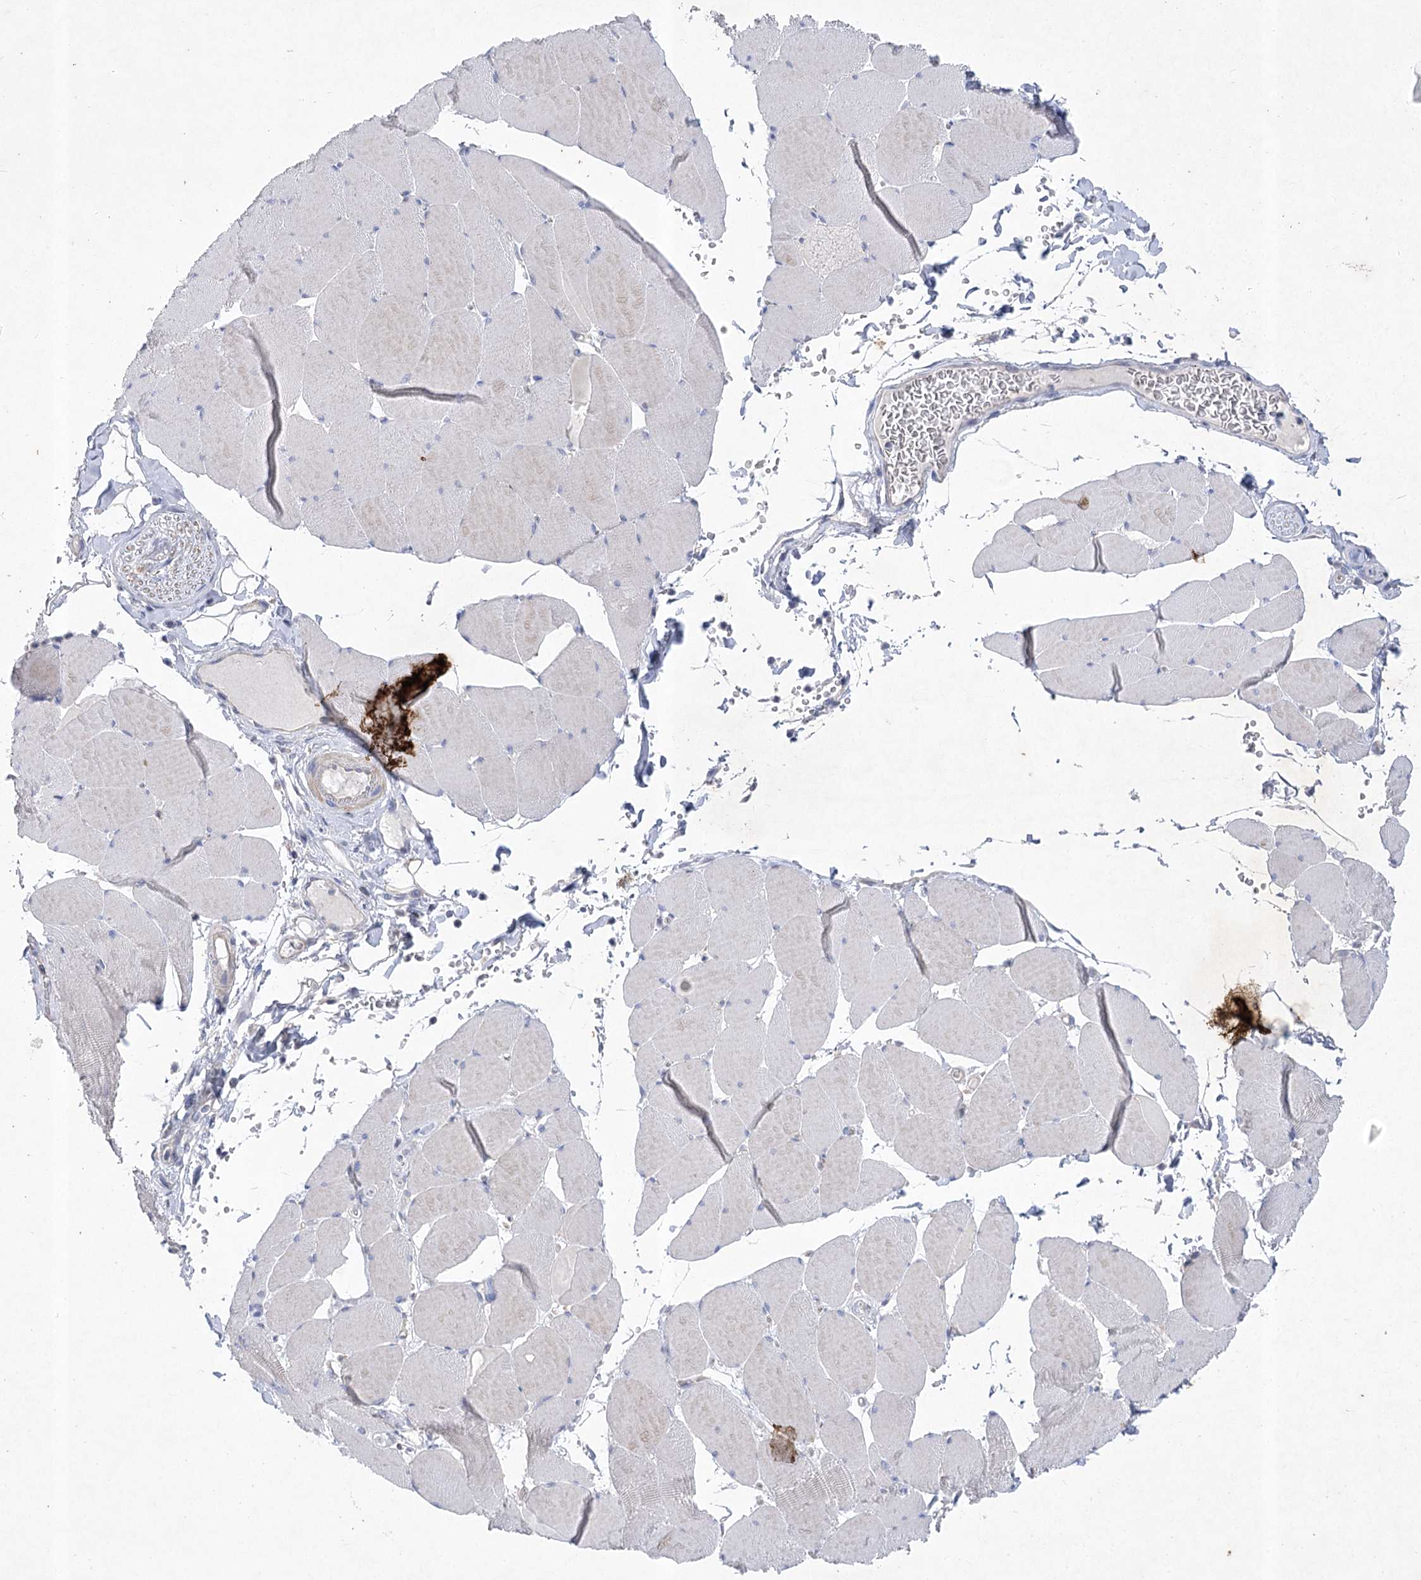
{"staining": {"intensity": "weak", "quantity": "<25%", "location": "cytoplasmic/membranous"}, "tissue": "skeletal muscle", "cell_type": "Myocytes", "image_type": "normal", "snomed": [{"axis": "morphology", "description": "Normal tissue, NOS"}, {"axis": "topography", "description": "Skeletal muscle"}, {"axis": "topography", "description": "Head-Neck"}], "caption": "There is no significant staining in myocytes of skeletal muscle. Brightfield microscopy of immunohistochemistry (IHC) stained with DAB (3,3'-diaminobenzidine) (brown) and hematoxylin (blue), captured at high magnification.", "gene": "ITSN2", "patient": {"sex": "male", "age": 66}}